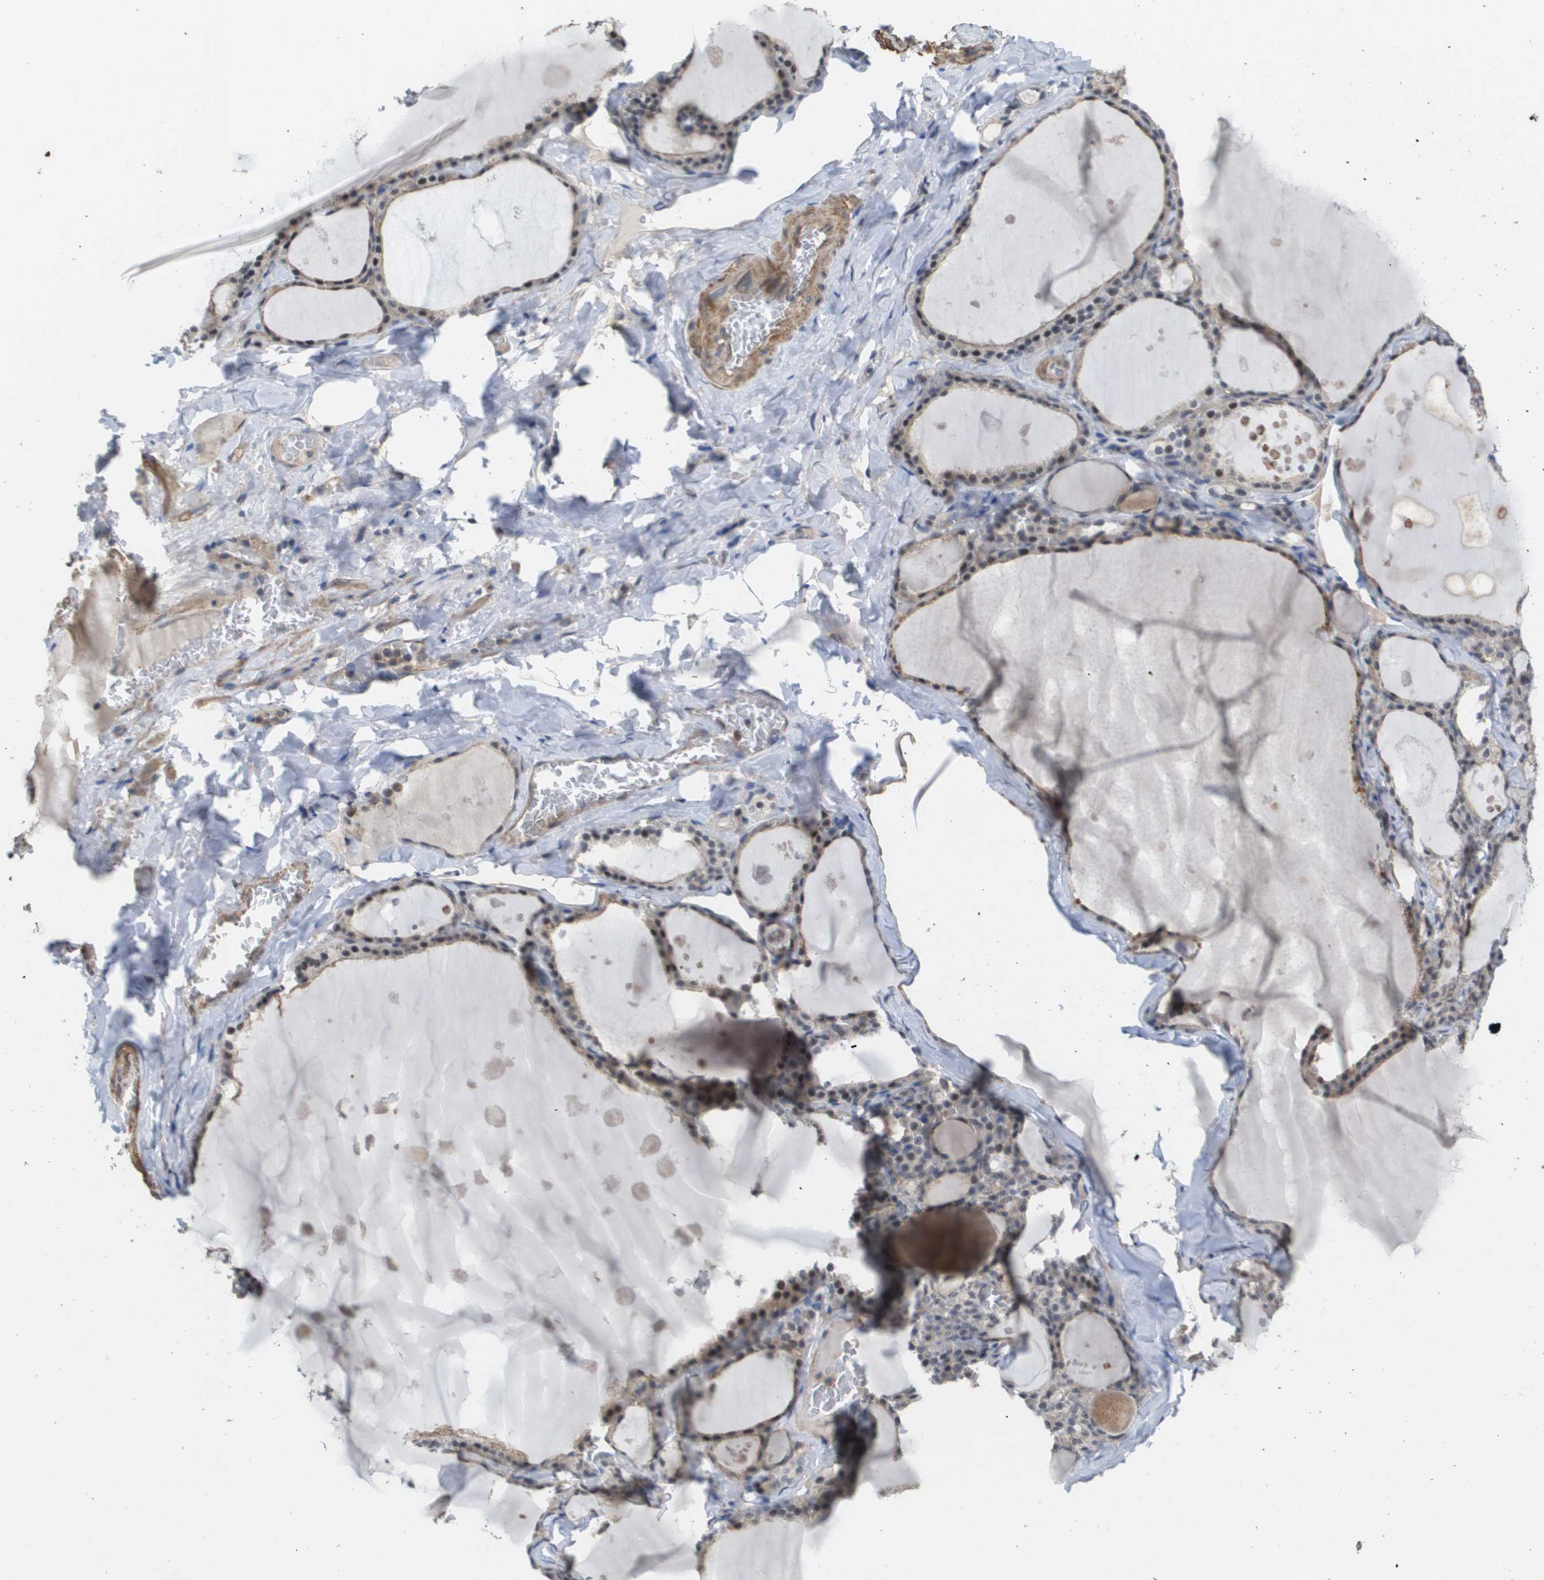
{"staining": {"intensity": "weak", "quantity": "25%-75%", "location": "cytoplasmic/membranous,nuclear"}, "tissue": "thyroid gland", "cell_type": "Glandular cells", "image_type": "normal", "snomed": [{"axis": "morphology", "description": "Normal tissue, NOS"}, {"axis": "topography", "description": "Thyroid gland"}], "caption": "Protein staining by IHC displays weak cytoplasmic/membranous,nuclear staining in about 25%-75% of glandular cells in normal thyroid gland.", "gene": "RNF112", "patient": {"sex": "male", "age": 56}}